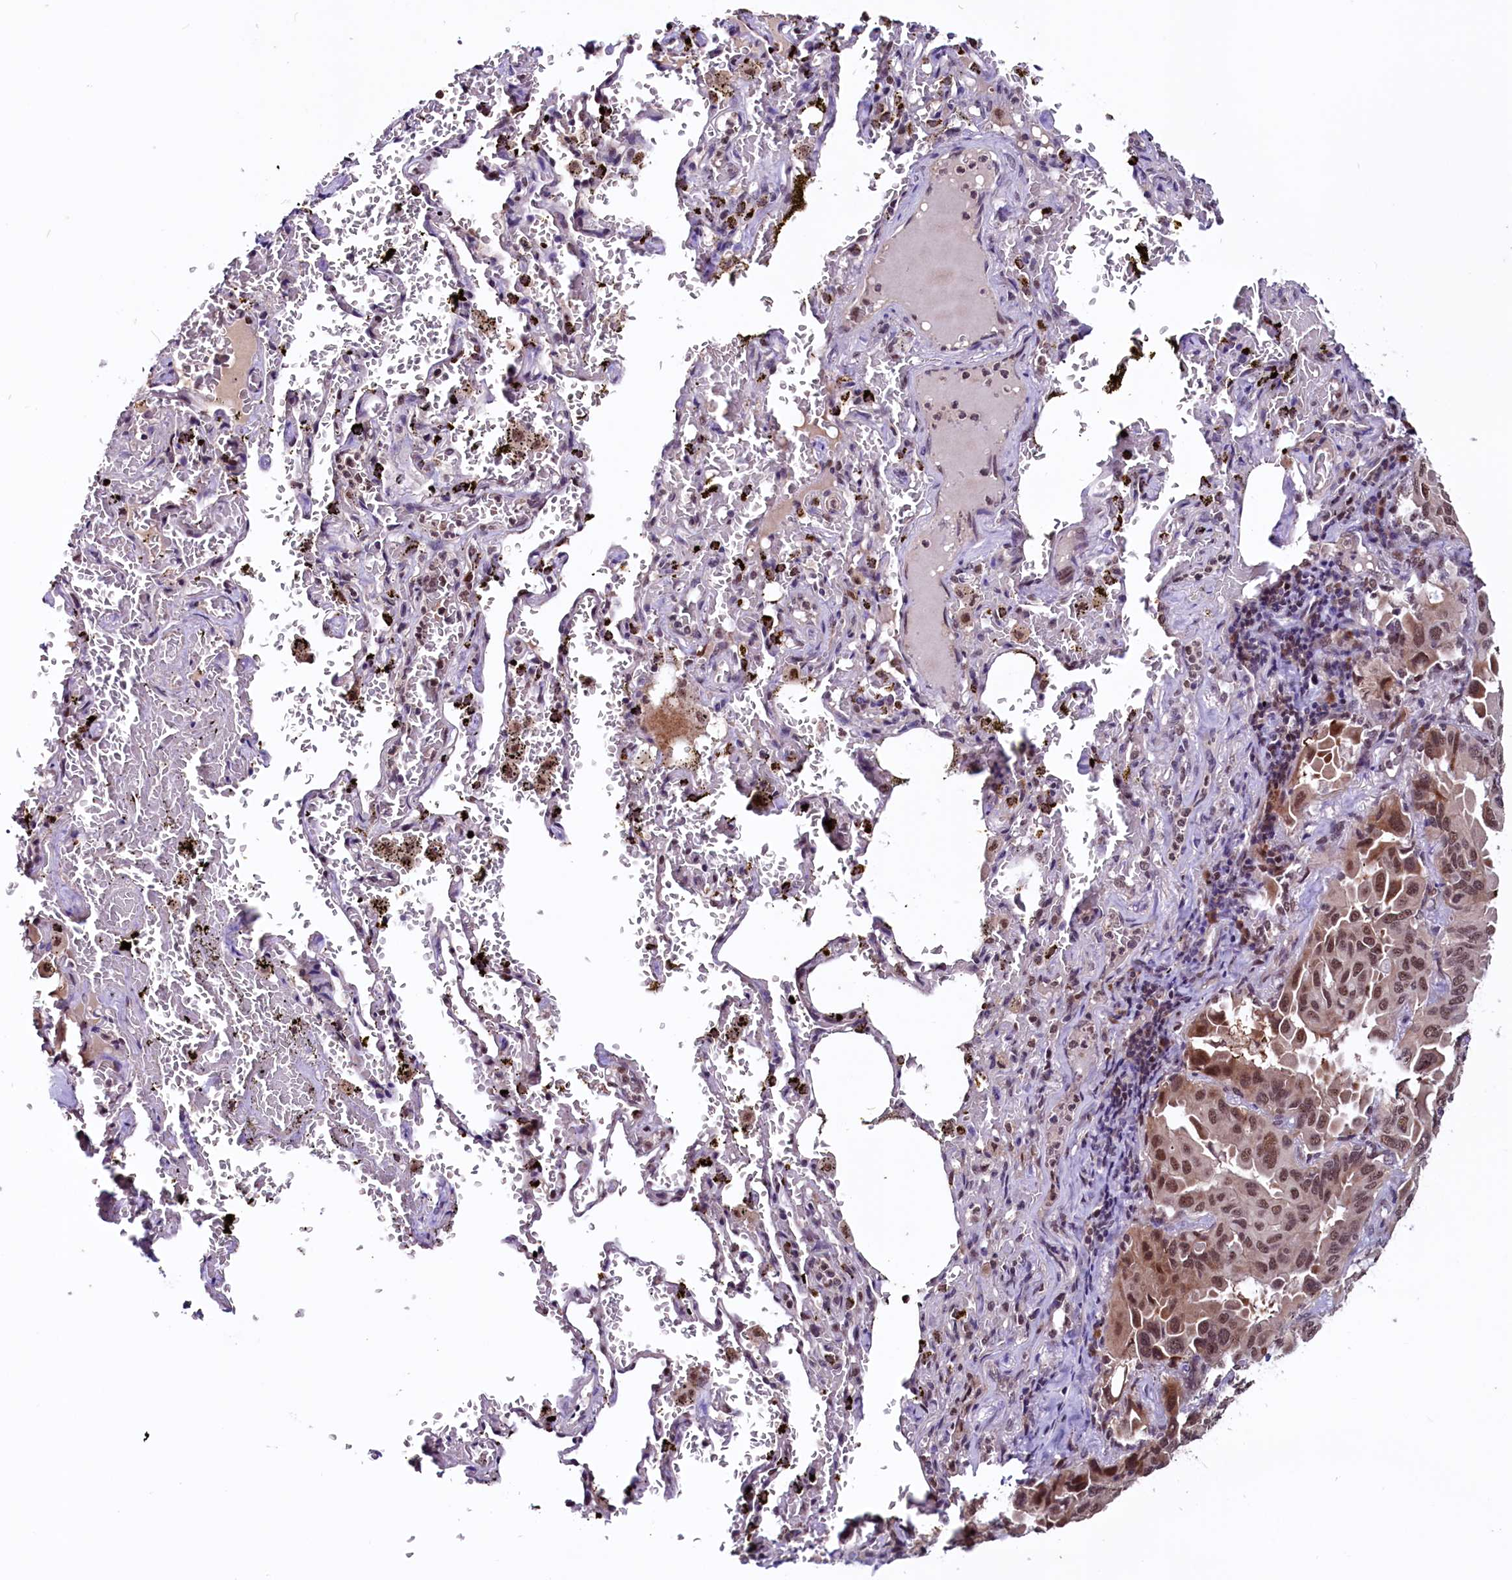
{"staining": {"intensity": "moderate", "quantity": ">75%", "location": "nuclear"}, "tissue": "lung cancer", "cell_type": "Tumor cells", "image_type": "cancer", "snomed": [{"axis": "morphology", "description": "Adenocarcinoma, NOS"}, {"axis": "topography", "description": "Lung"}], "caption": "Approximately >75% of tumor cells in human lung adenocarcinoma display moderate nuclear protein staining as visualized by brown immunohistochemical staining.", "gene": "RNMT", "patient": {"sex": "male", "age": 64}}